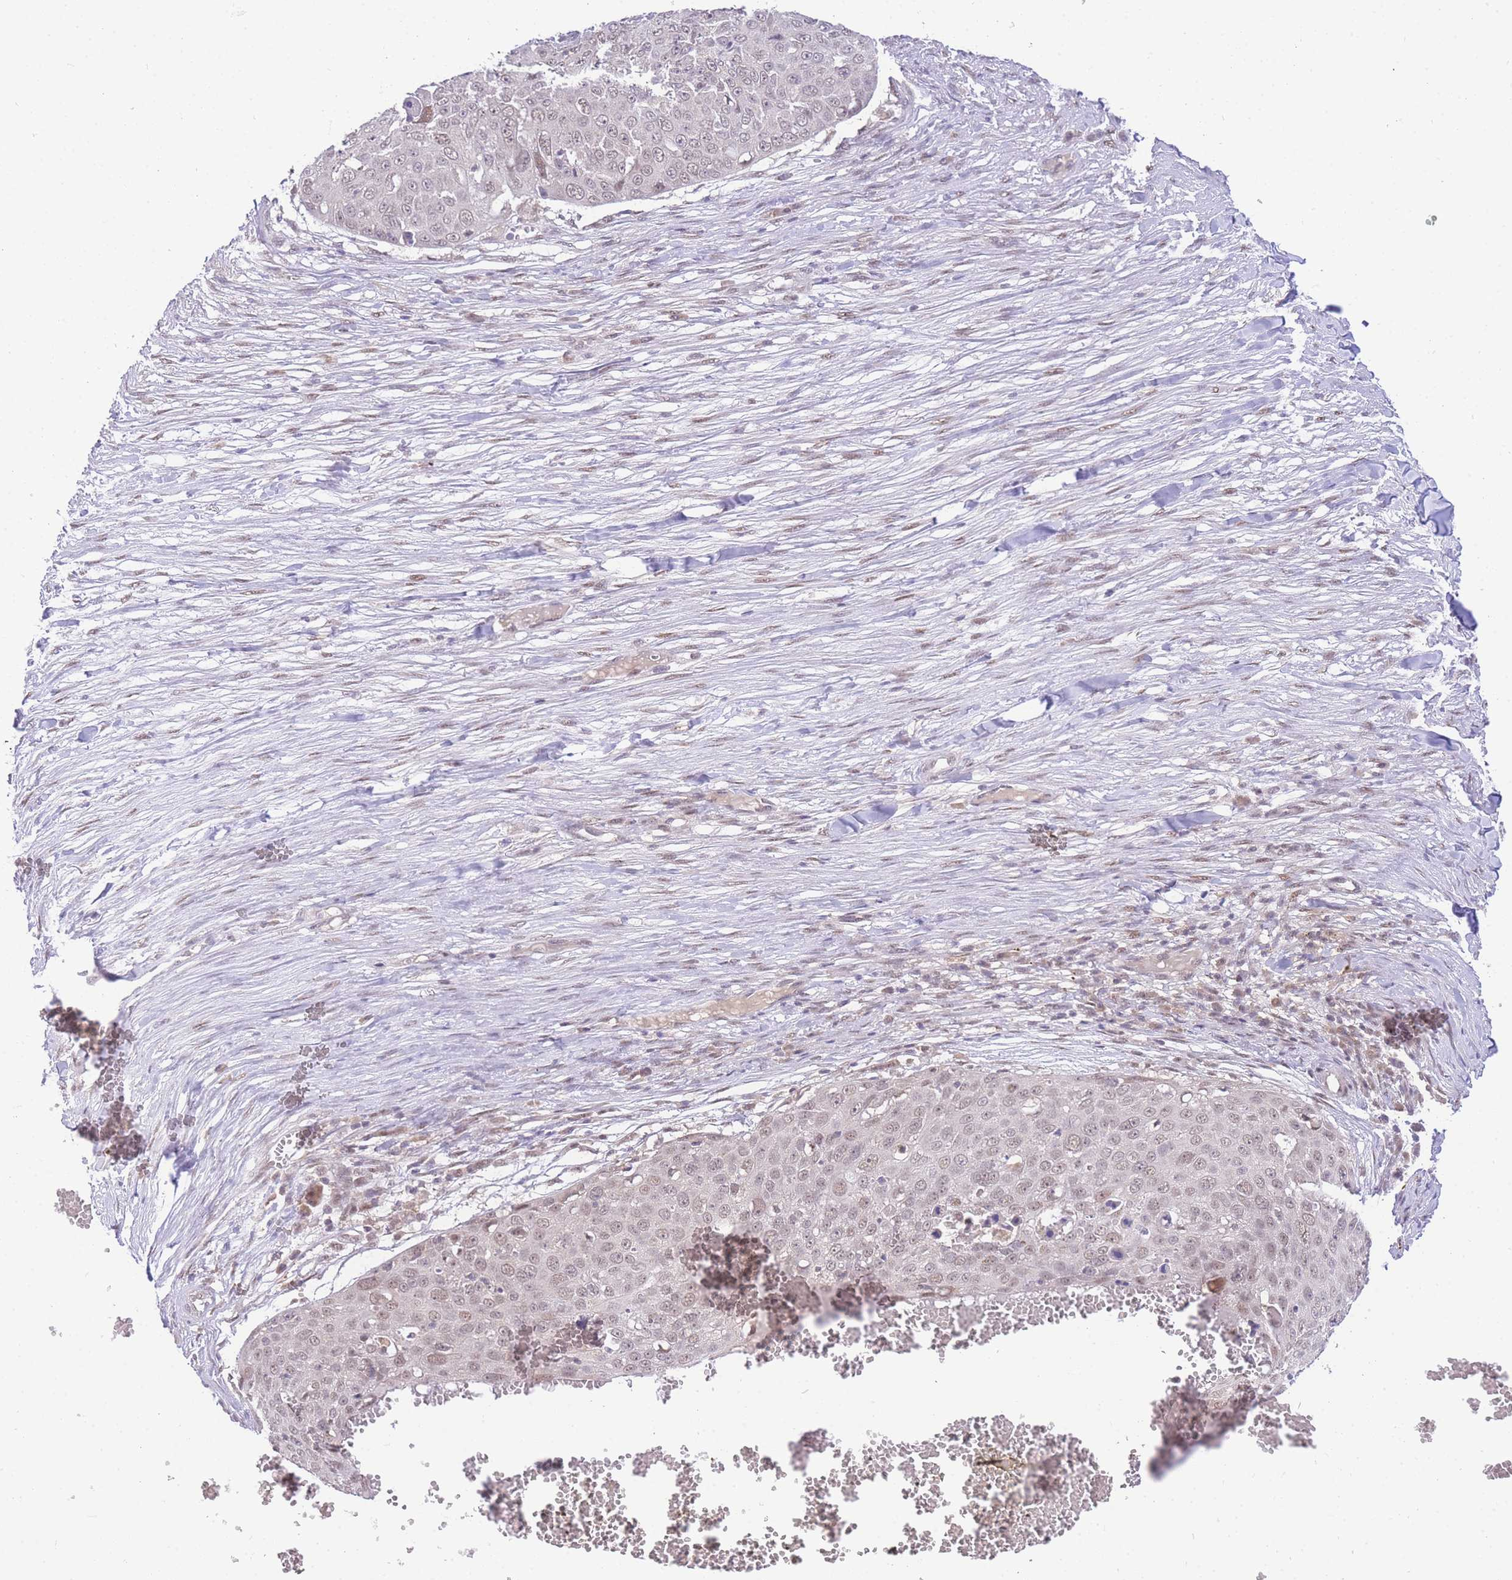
{"staining": {"intensity": "weak", "quantity": ">75%", "location": "nuclear"}, "tissue": "skin cancer", "cell_type": "Tumor cells", "image_type": "cancer", "snomed": [{"axis": "morphology", "description": "Squamous cell carcinoma, NOS"}, {"axis": "topography", "description": "Skin"}], "caption": "DAB immunohistochemical staining of skin cancer (squamous cell carcinoma) shows weak nuclear protein positivity in about >75% of tumor cells. (DAB (3,3'-diaminobenzidine) IHC with brightfield microscopy, high magnification).", "gene": "PUS10", "patient": {"sex": "male", "age": 71}}